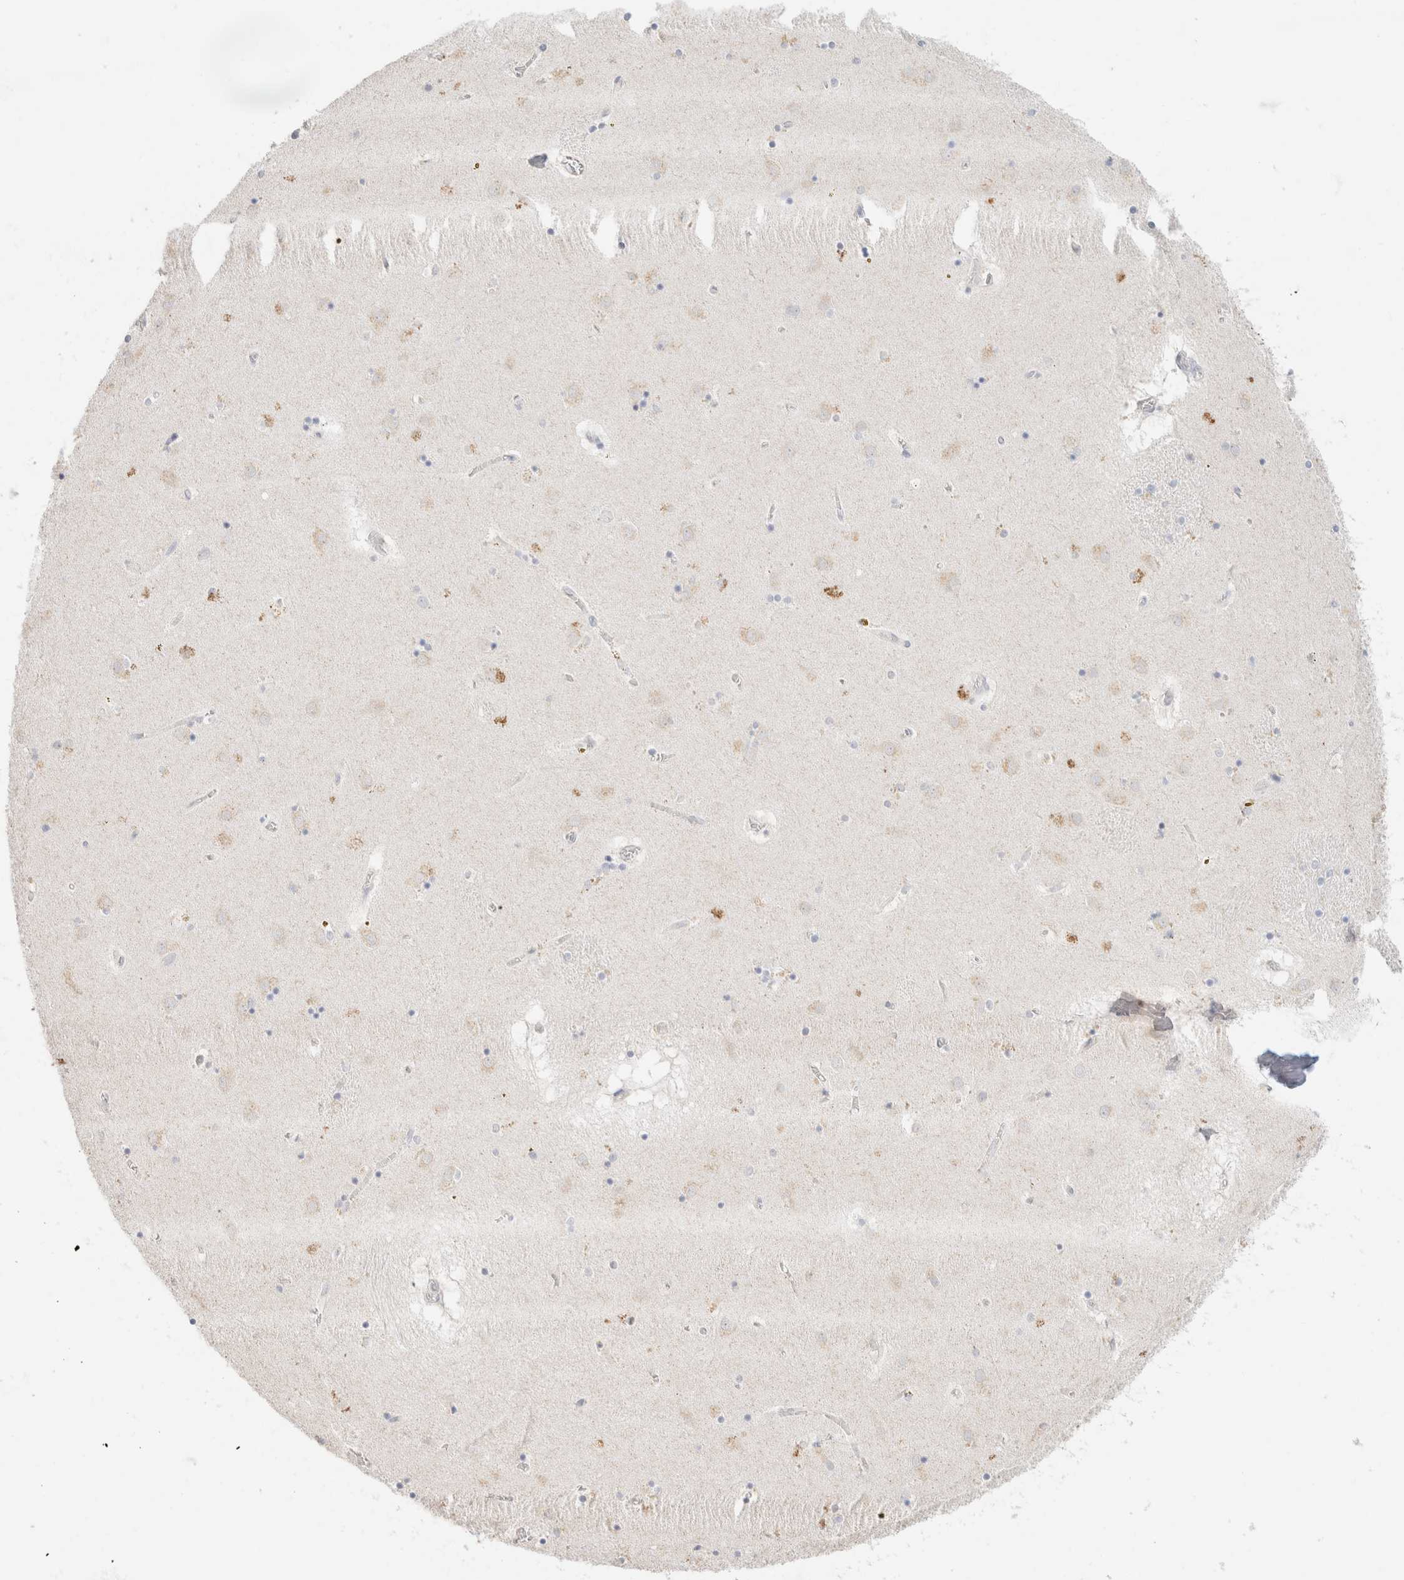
{"staining": {"intensity": "moderate", "quantity": "<25%", "location": "cytoplasmic/membranous"}, "tissue": "caudate", "cell_type": "Glial cells", "image_type": "normal", "snomed": [{"axis": "morphology", "description": "Normal tissue, NOS"}, {"axis": "topography", "description": "Lateral ventricle wall"}], "caption": "Protein staining of normal caudate exhibits moderate cytoplasmic/membranous staining in about <25% of glial cells.", "gene": "CA12", "patient": {"sex": "male", "age": 70}}